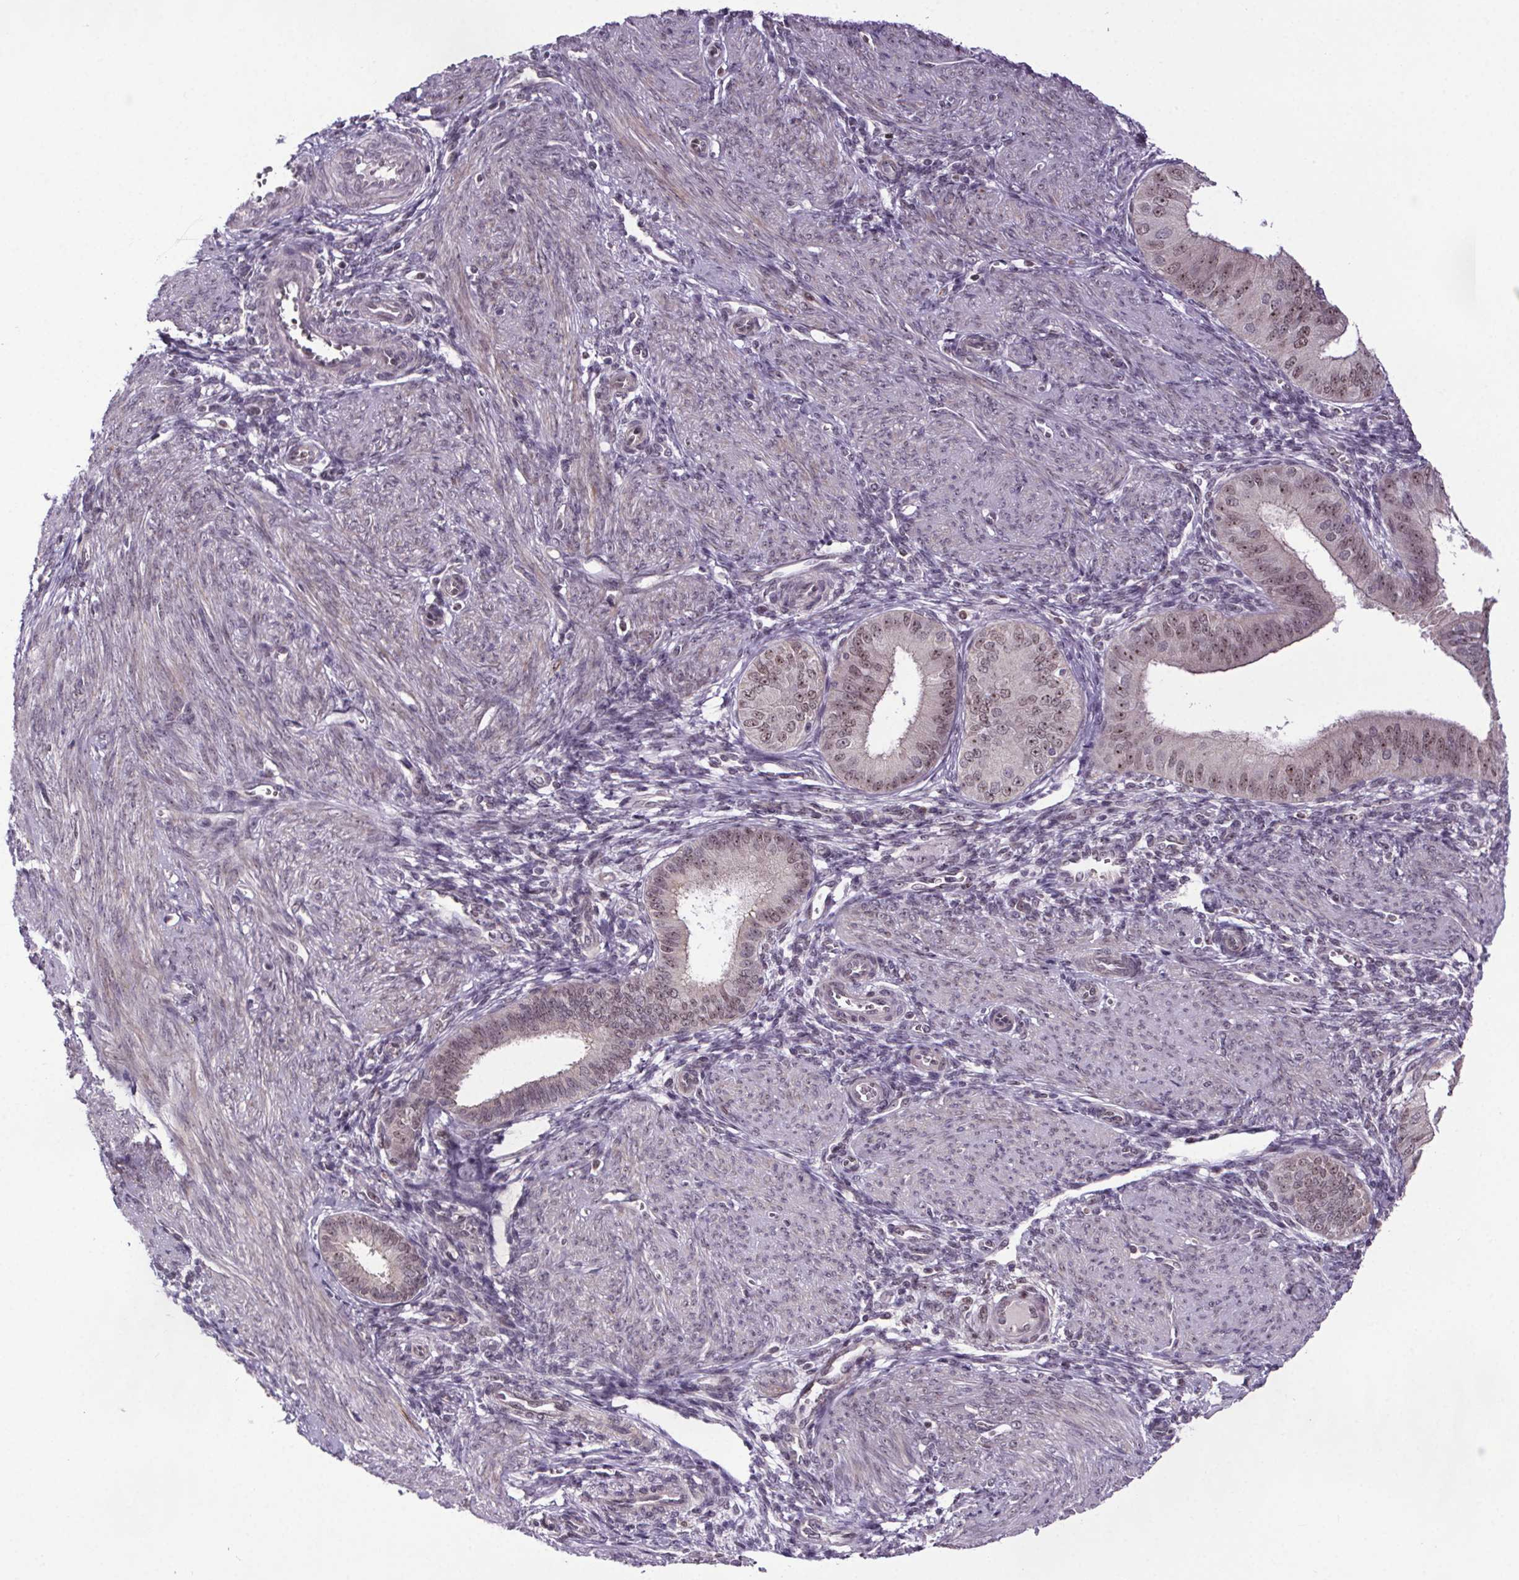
{"staining": {"intensity": "negative", "quantity": "none", "location": "none"}, "tissue": "endometrium", "cell_type": "Cells in endometrial stroma", "image_type": "normal", "snomed": [{"axis": "morphology", "description": "Normal tissue, NOS"}, {"axis": "topography", "description": "Endometrium"}], "caption": "An immunohistochemistry (IHC) histopathology image of benign endometrium is shown. There is no staining in cells in endometrial stroma of endometrium.", "gene": "ATMIN", "patient": {"sex": "female", "age": 39}}